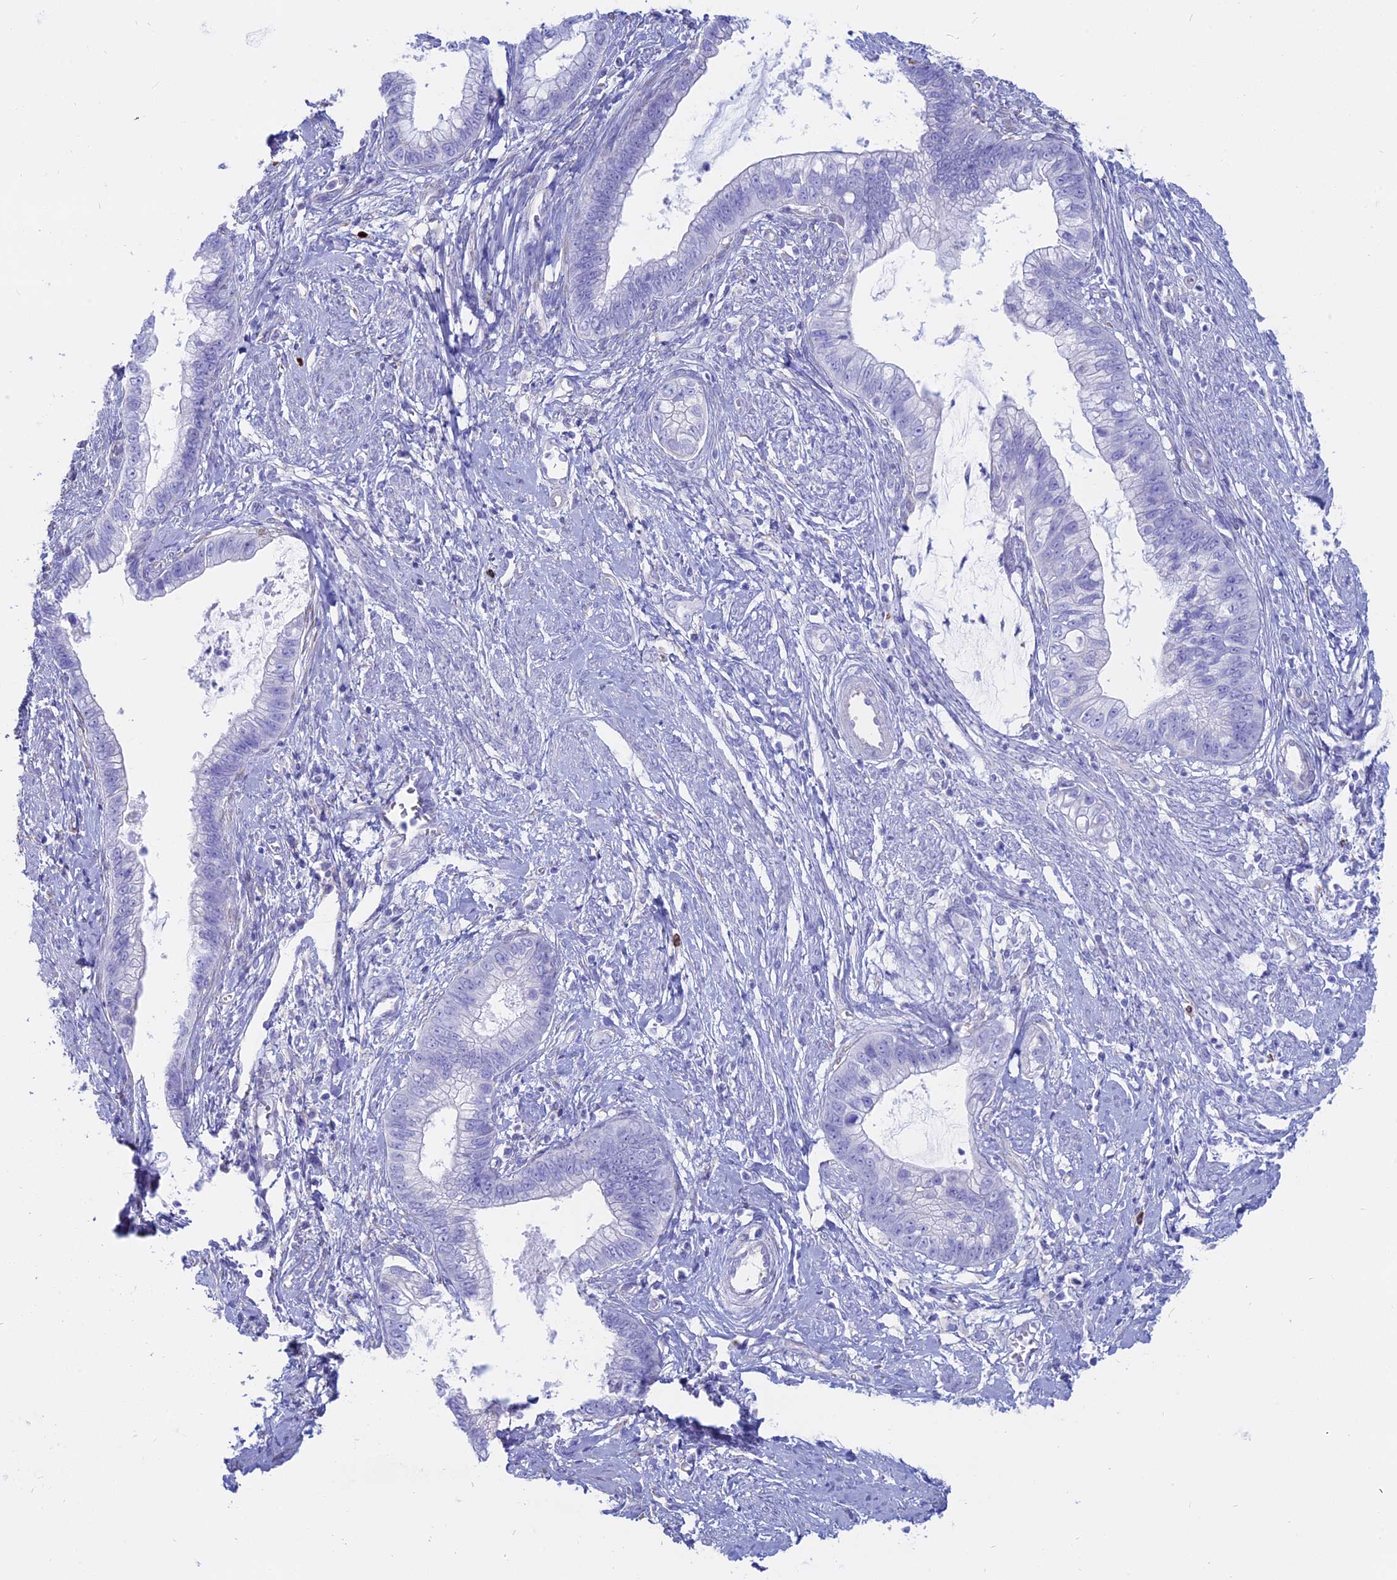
{"staining": {"intensity": "negative", "quantity": "none", "location": "none"}, "tissue": "cervical cancer", "cell_type": "Tumor cells", "image_type": "cancer", "snomed": [{"axis": "morphology", "description": "Adenocarcinoma, NOS"}, {"axis": "topography", "description": "Cervix"}], "caption": "Histopathology image shows no protein staining in tumor cells of cervical cancer (adenocarcinoma) tissue.", "gene": "OR2AE1", "patient": {"sex": "female", "age": 44}}